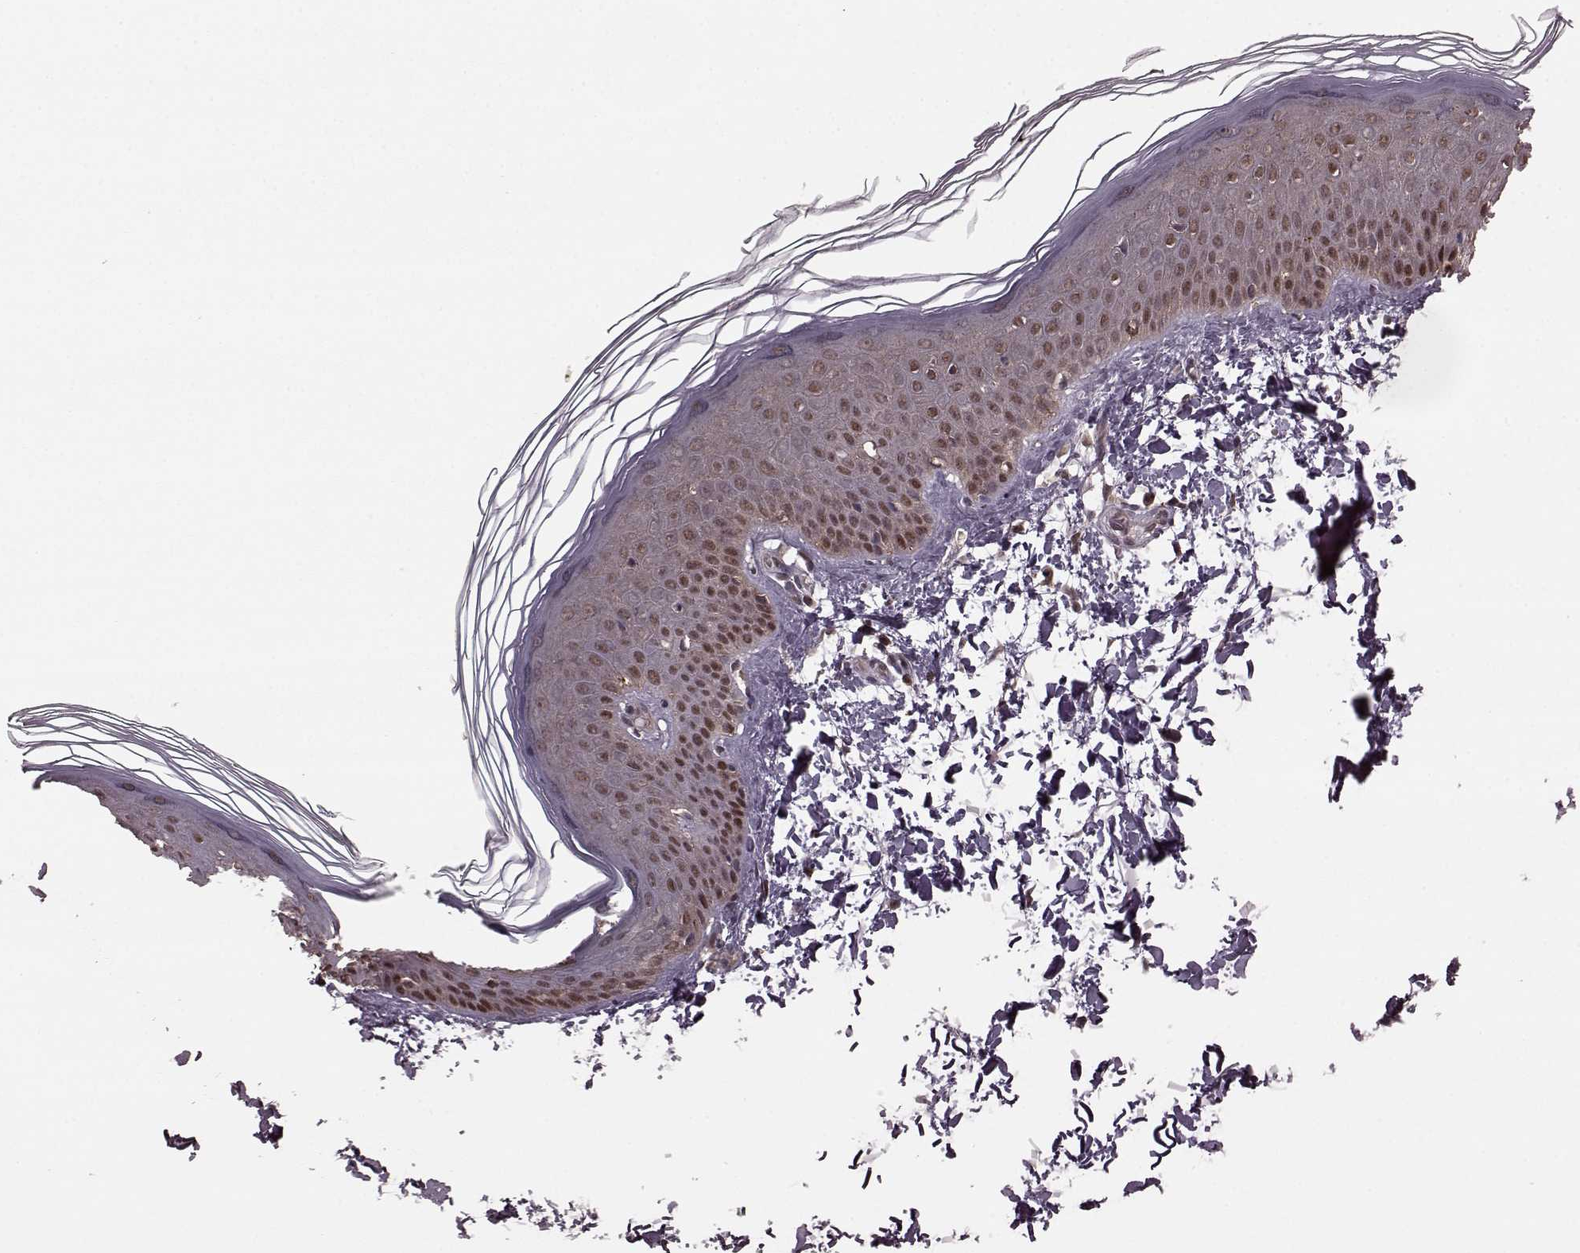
{"staining": {"intensity": "negative", "quantity": "none", "location": "none"}, "tissue": "skin", "cell_type": "Fibroblasts", "image_type": "normal", "snomed": [{"axis": "morphology", "description": "Normal tissue, NOS"}, {"axis": "topography", "description": "Skin"}], "caption": "Skin stained for a protein using IHC exhibits no staining fibroblasts.", "gene": "GSS", "patient": {"sex": "female", "age": 62}}